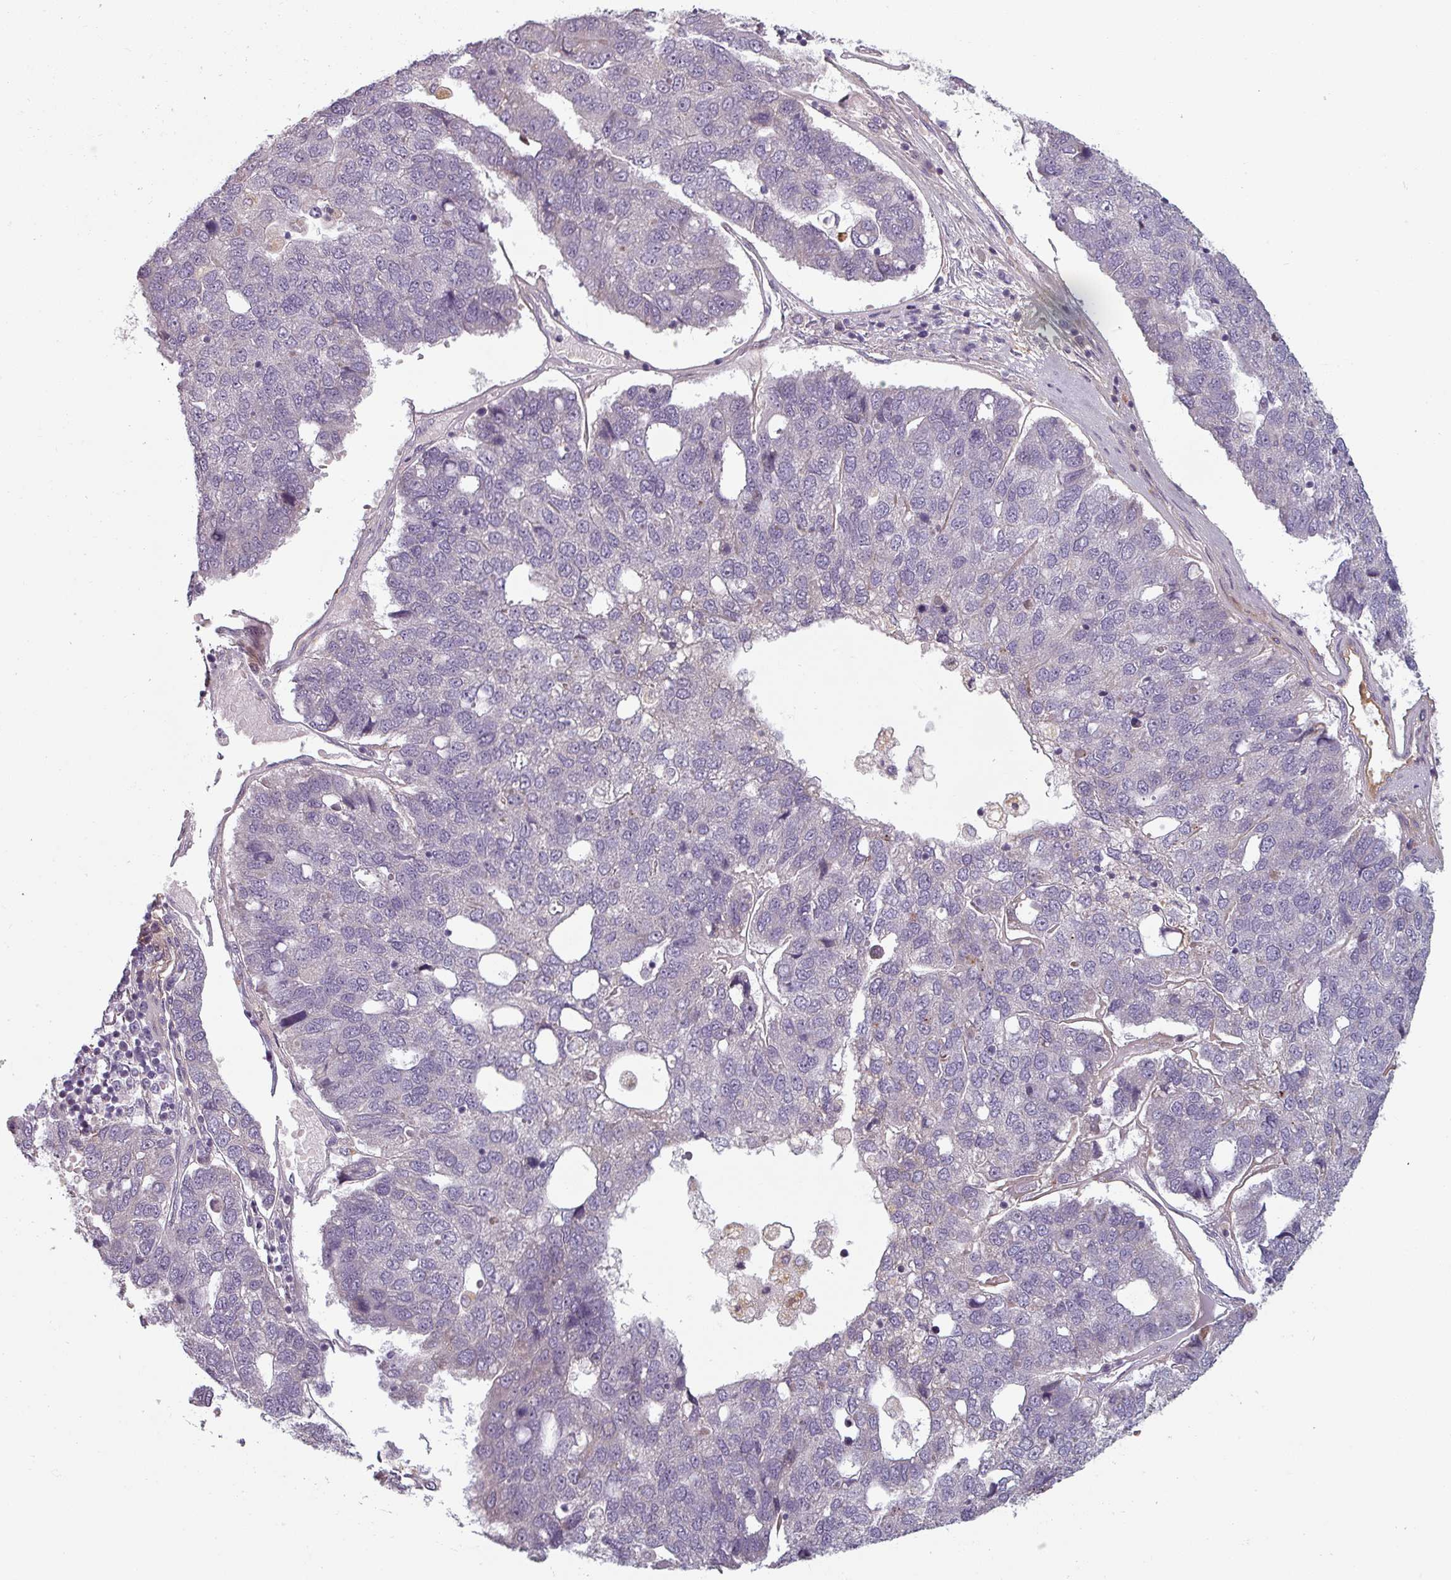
{"staining": {"intensity": "negative", "quantity": "none", "location": "none"}, "tissue": "pancreatic cancer", "cell_type": "Tumor cells", "image_type": "cancer", "snomed": [{"axis": "morphology", "description": "Adenocarcinoma, NOS"}, {"axis": "topography", "description": "Pancreas"}], "caption": "IHC image of neoplastic tissue: pancreatic cancer (adenocarcinoma) stained with DAB (3,3'-diaminobenzidine) displays no significant protein expression in tumor cells.", "gene": "CYB5RL", "patient": {"sex": "female", "age": 61}}